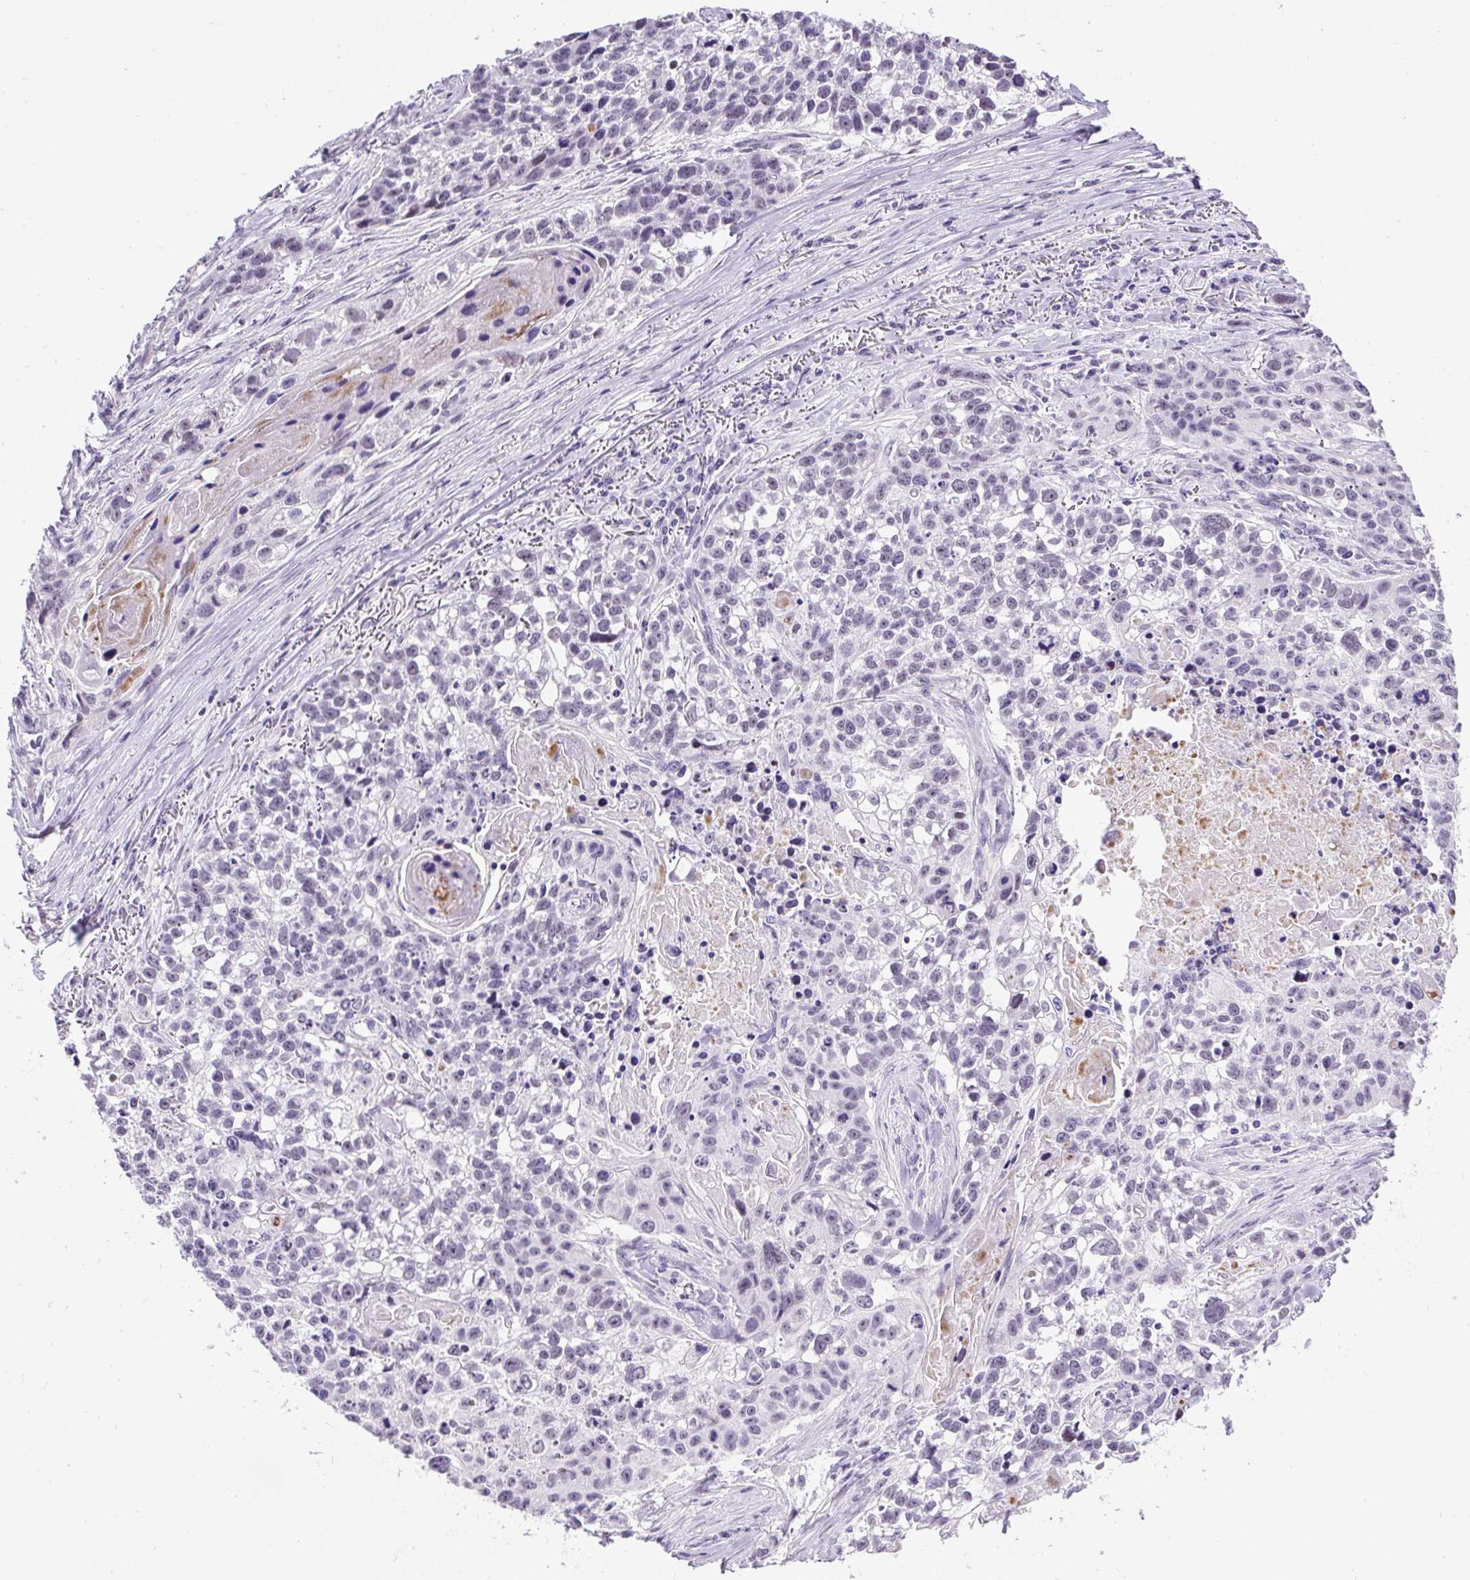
{"staining": {"intensity": "weak", "quantity": "<25%", "location": "nuclear"}, "tissue": "lung cancer", "cell_type": "Tumor cells", "image_type": "cancer", "snomed": [{"axis": "morphology", "description": "Squamous cell carcinoma, NOS"}, {"axis": "topography", "description": "Lung"}], "caption": "Lung cancer stained for a protein using immunohistochemistry demonstrates no staining tumor cells.", "gene": "WNT10B", "patient": {"sex": "male", "age": 74}}